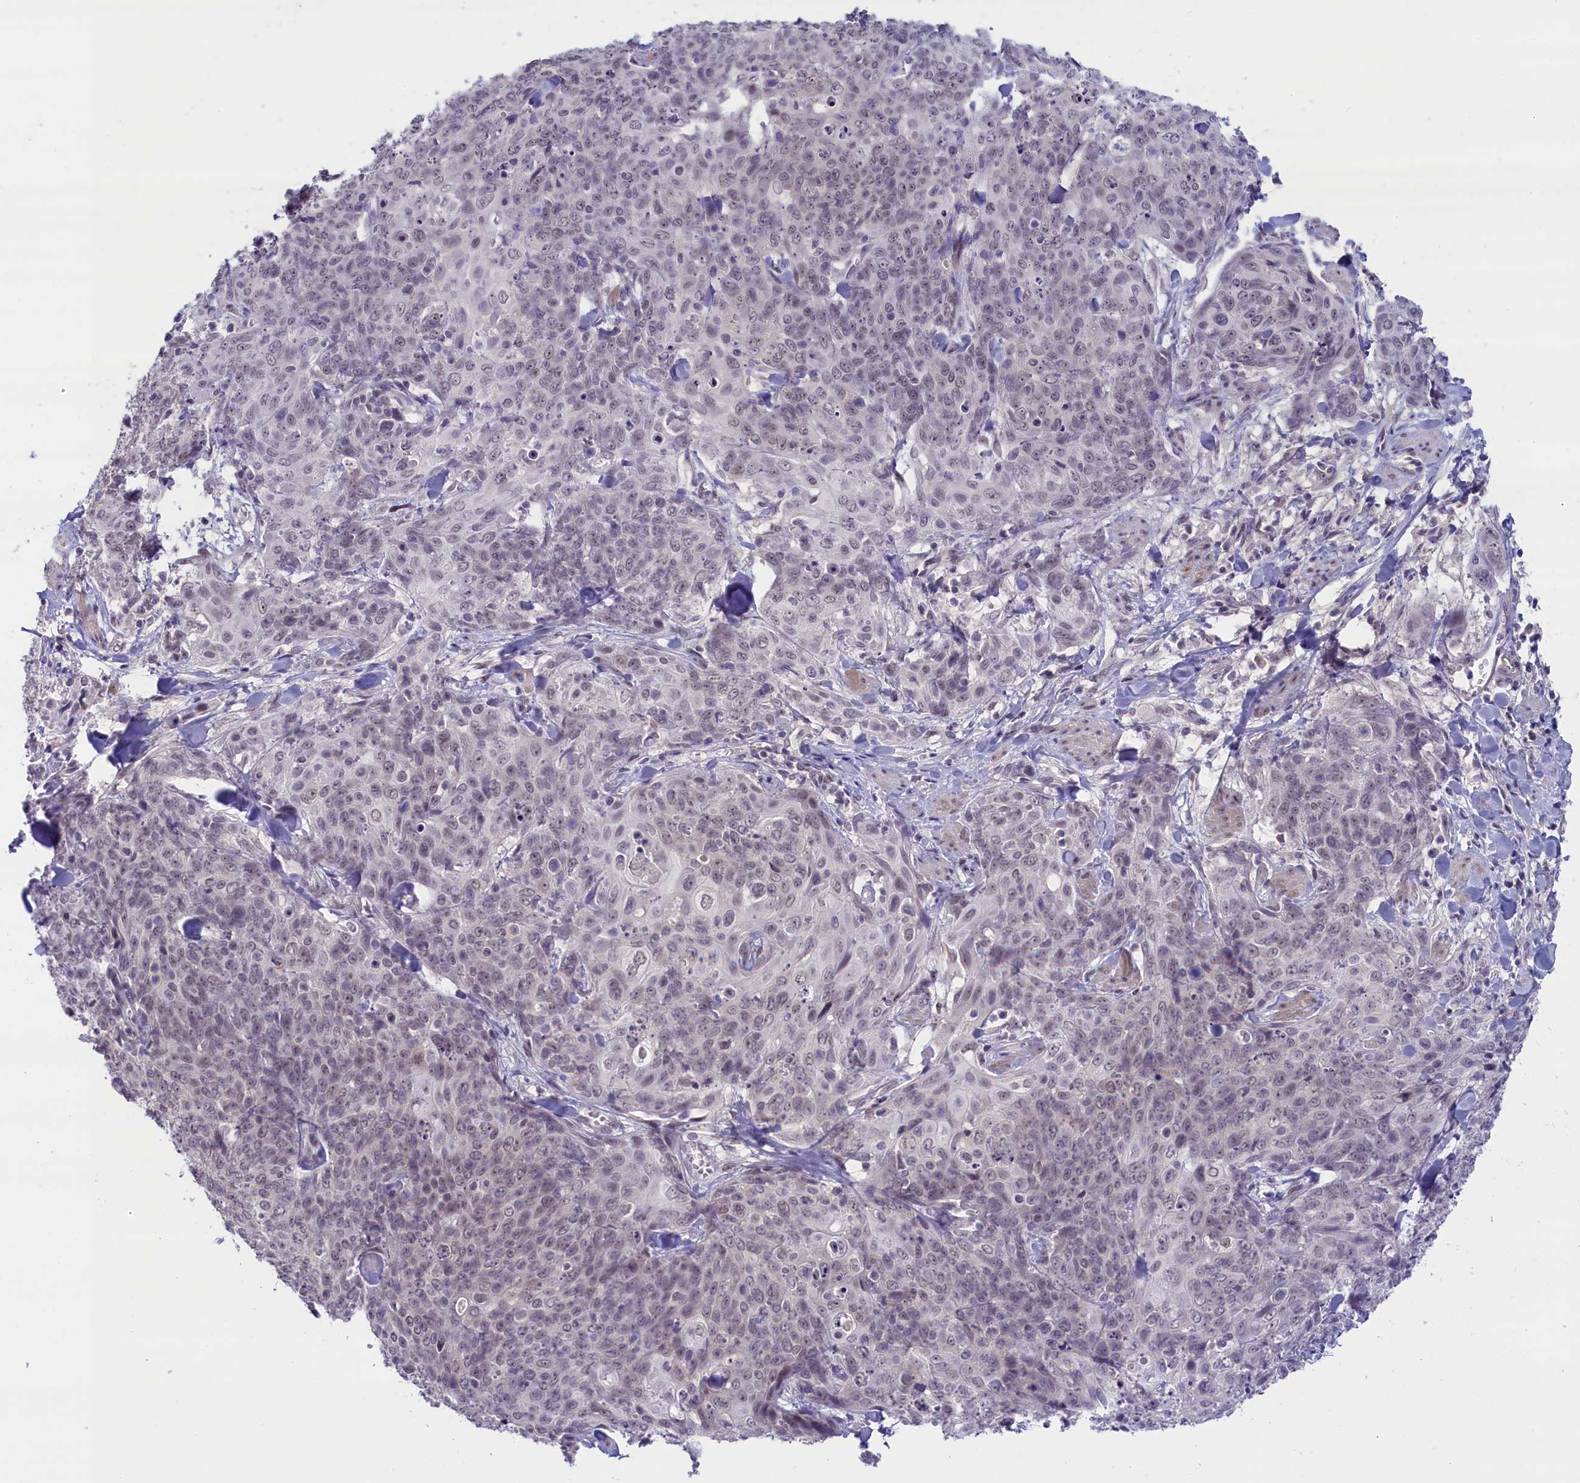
{"staining": {"intensity": "weak", "quantity": "25%-75%", "location": "nuclear"}, "tissue": "skin cancer", "cell_type": "Tumor cells", "image_type": "cancer", "snomed": [{"axis": "morphology", "description": "Squamous cell carcinoma, NOS"}, {"axis": "topography", "description": "Skin"}, {"axis": "topography", "description": "Vulva"}], "caption": "An immunohistochemistry (IHC) histopathology image of tumor tissue is shown. Protein staining in brown highlights weak nuclear positivity in squamous cell carcinoma (skin) within tumor cells.", "gene": "CRAMP1", "patient": {"sex": "female", "age": 85}}